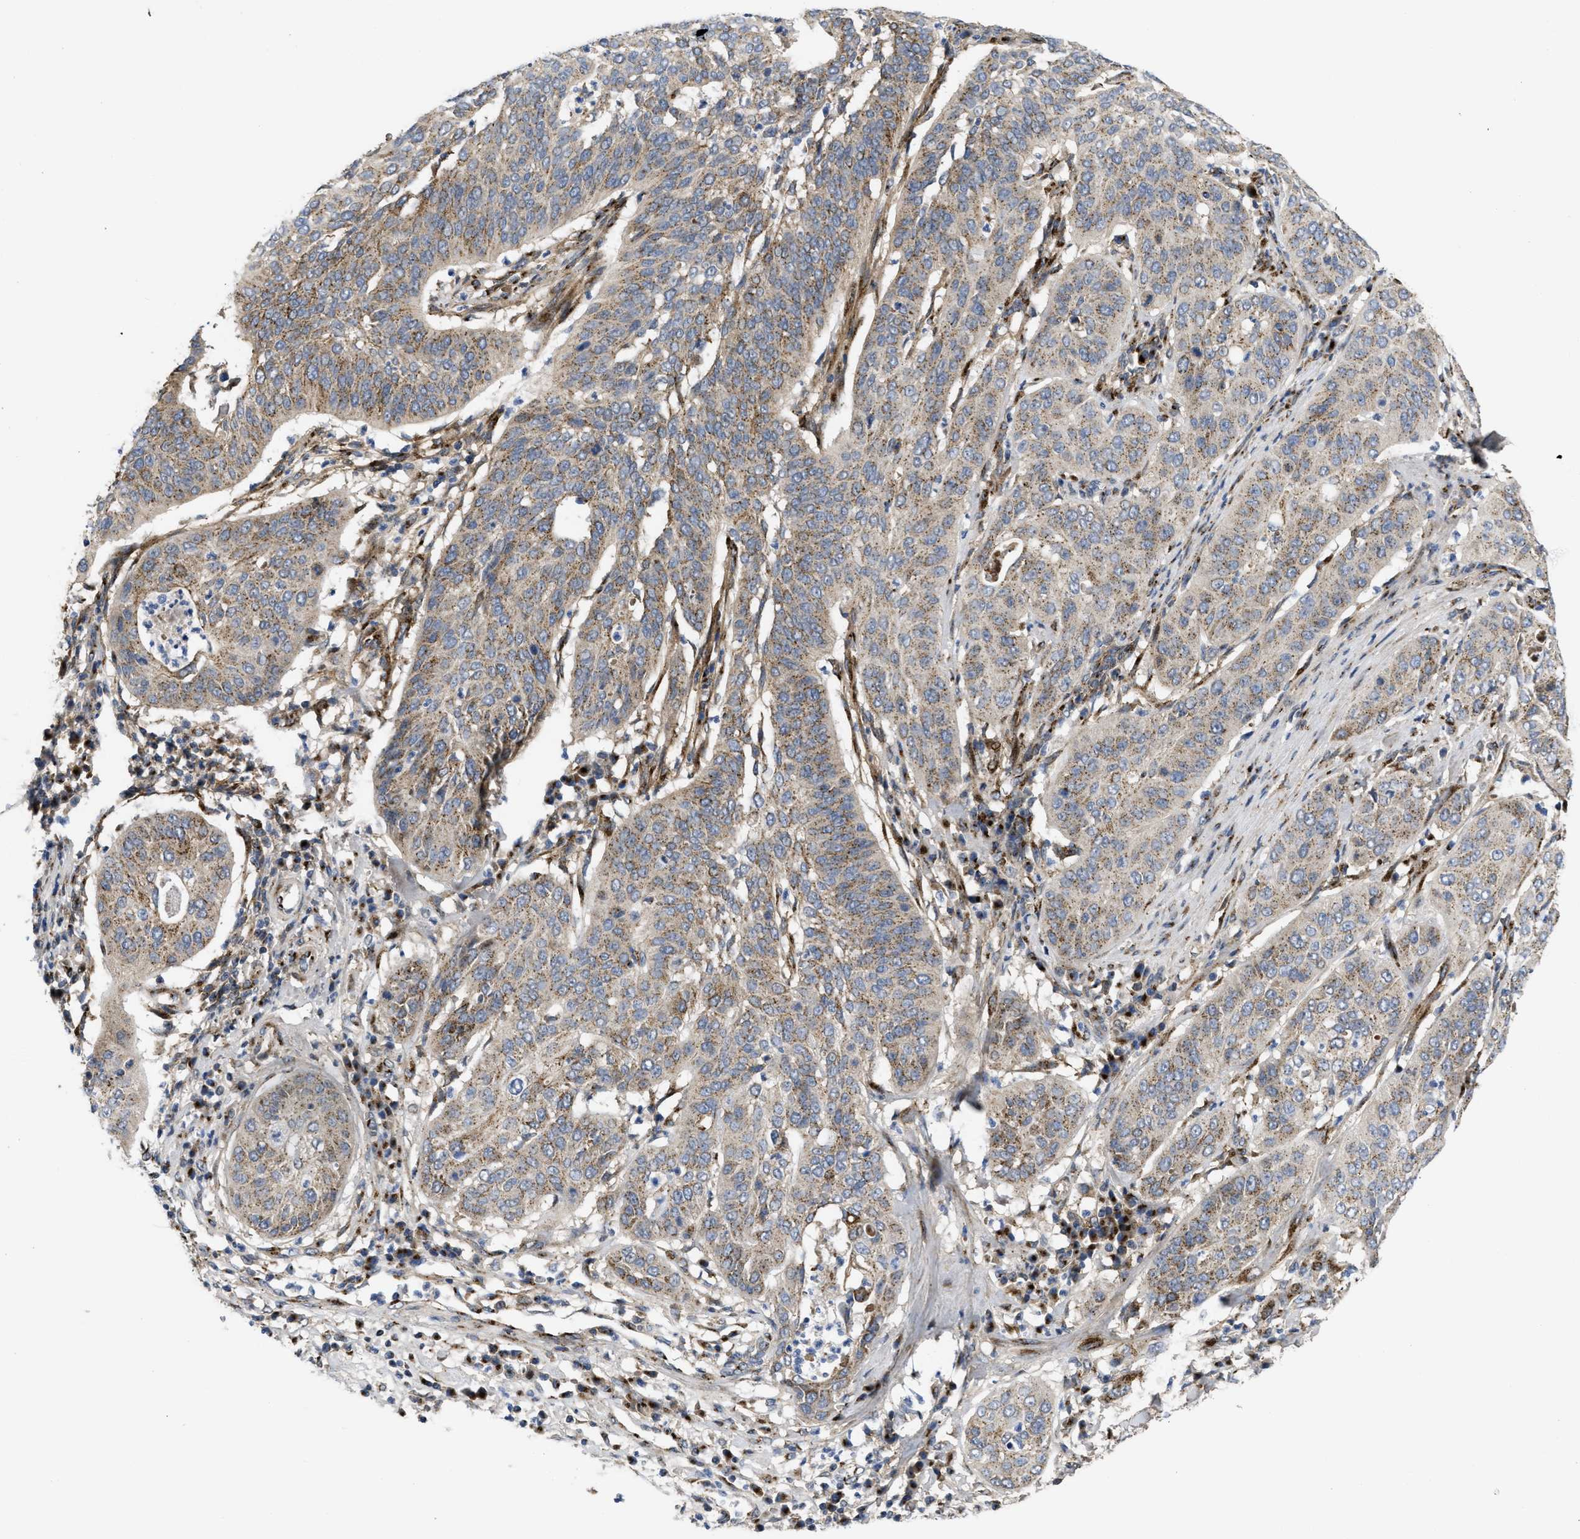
{"staining": {"intensity": "weak", "quantity": ">75%", "location": "cytoplasmic/membranous"}, "tissue": "cervical cancer", "cell_type": "Tumor cells", "image_type": "cancer", "snomed": [{"axis": "morphology", "description": "Normal tissue, NOS"}, {"axis": "morphology", "description": "Squamous cell carcinoma, NOS"}, {"axis": "topography", "description": "Cervix"}], "caption": "Brown immunohistochemical staining in cervical cancer exhibits weak cytoplasmic/membranous expression in approximately >75% of tumor cells.", "gene": "ZNF70", "patient": {"sex": "female", "age": 39}}